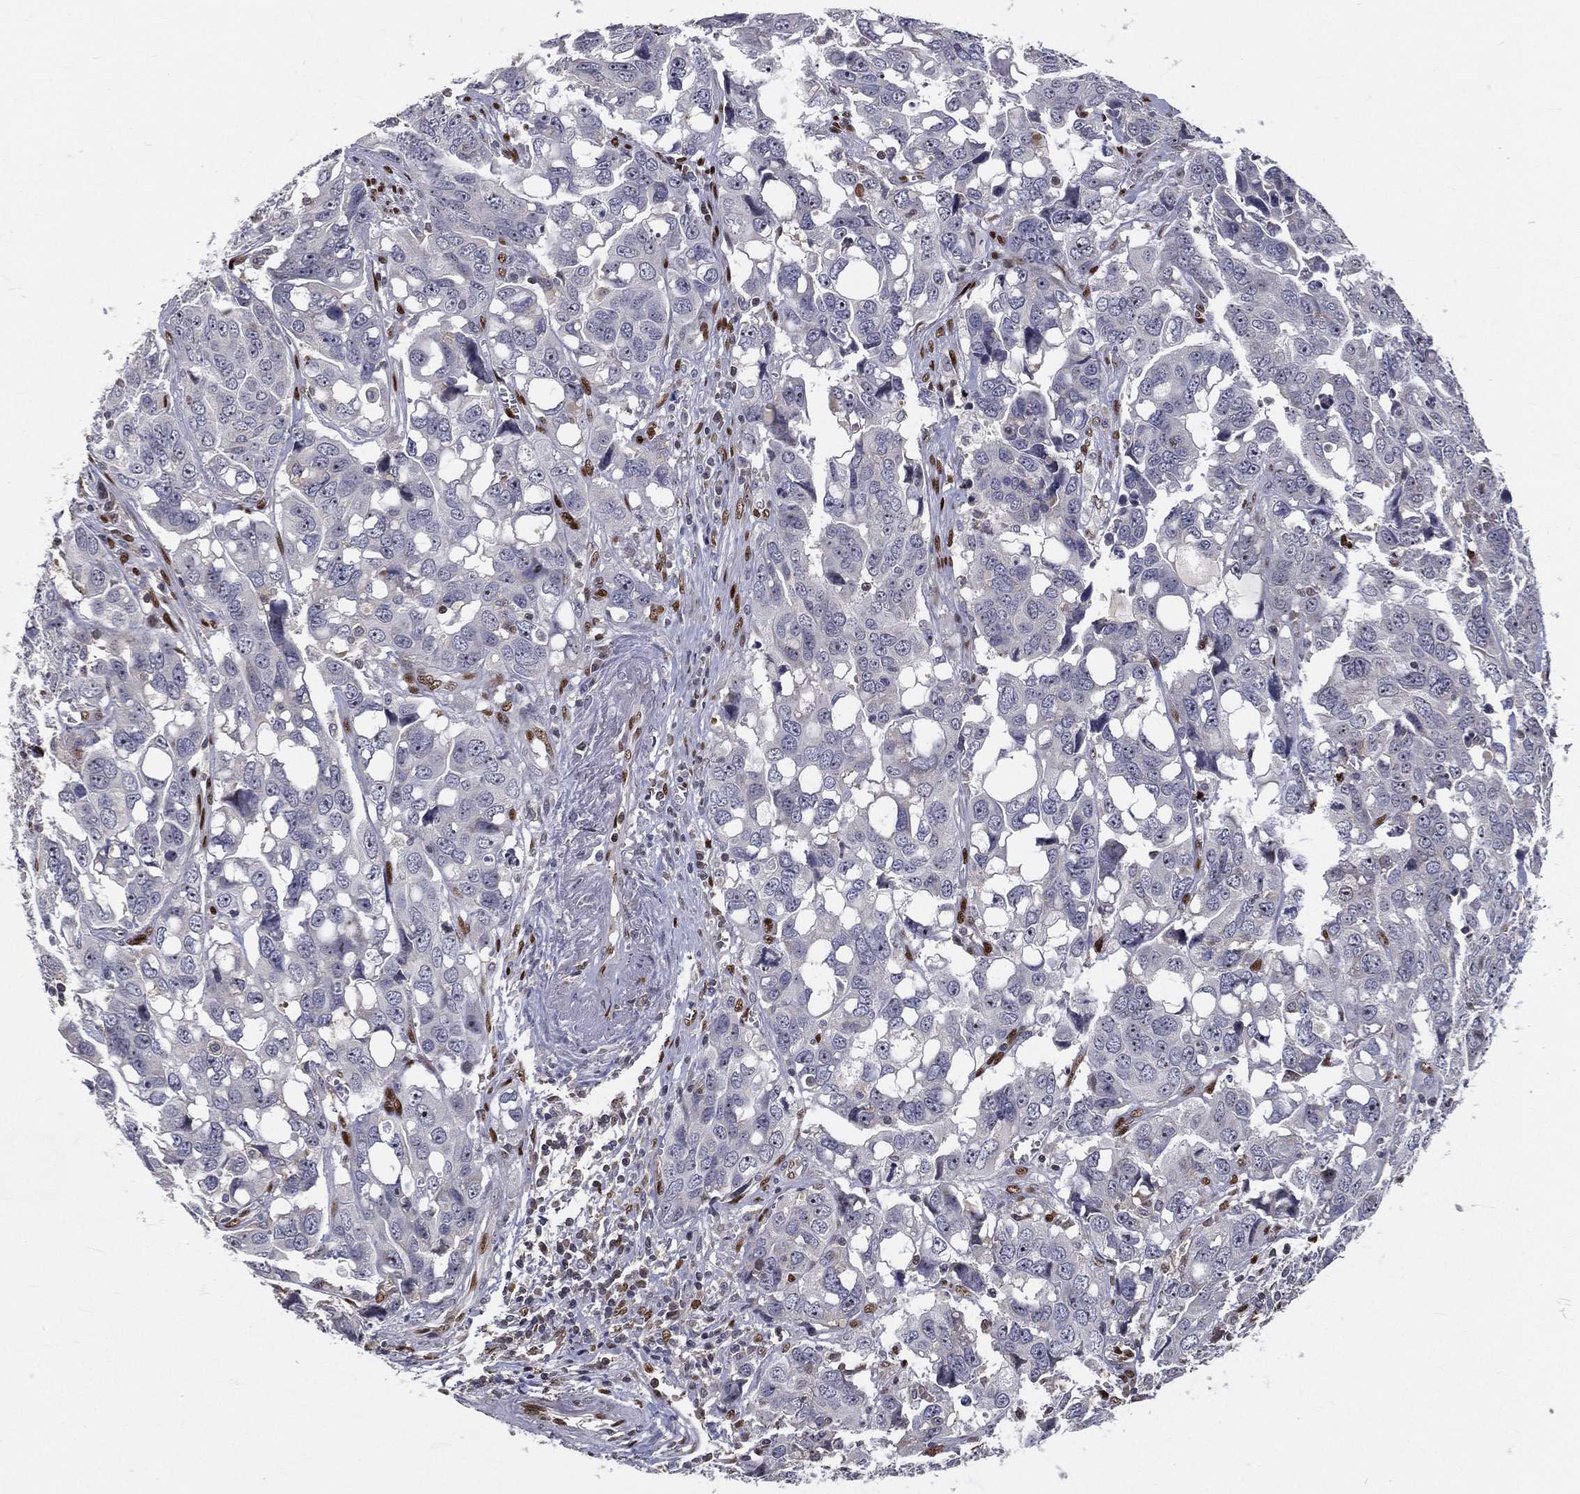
{"staining": {"intensity": "negative", "quantity": "none", "location": "none"}, "tissue": "ovarian cancer", "cell_type": "Tumor cells", "image_type": "cancer", "snomed": [{"axis": "morphology", "description": "Carcinoma, endometroid"}, {"axis": "topography", "description": "Ovary"}], "caption": "A histopathology image of human endometroid carcinoma (ovarian) is negative for staining in tumor cells.", "gene": "ZEB1", "patient": {"sex": "female", "age": 78}}